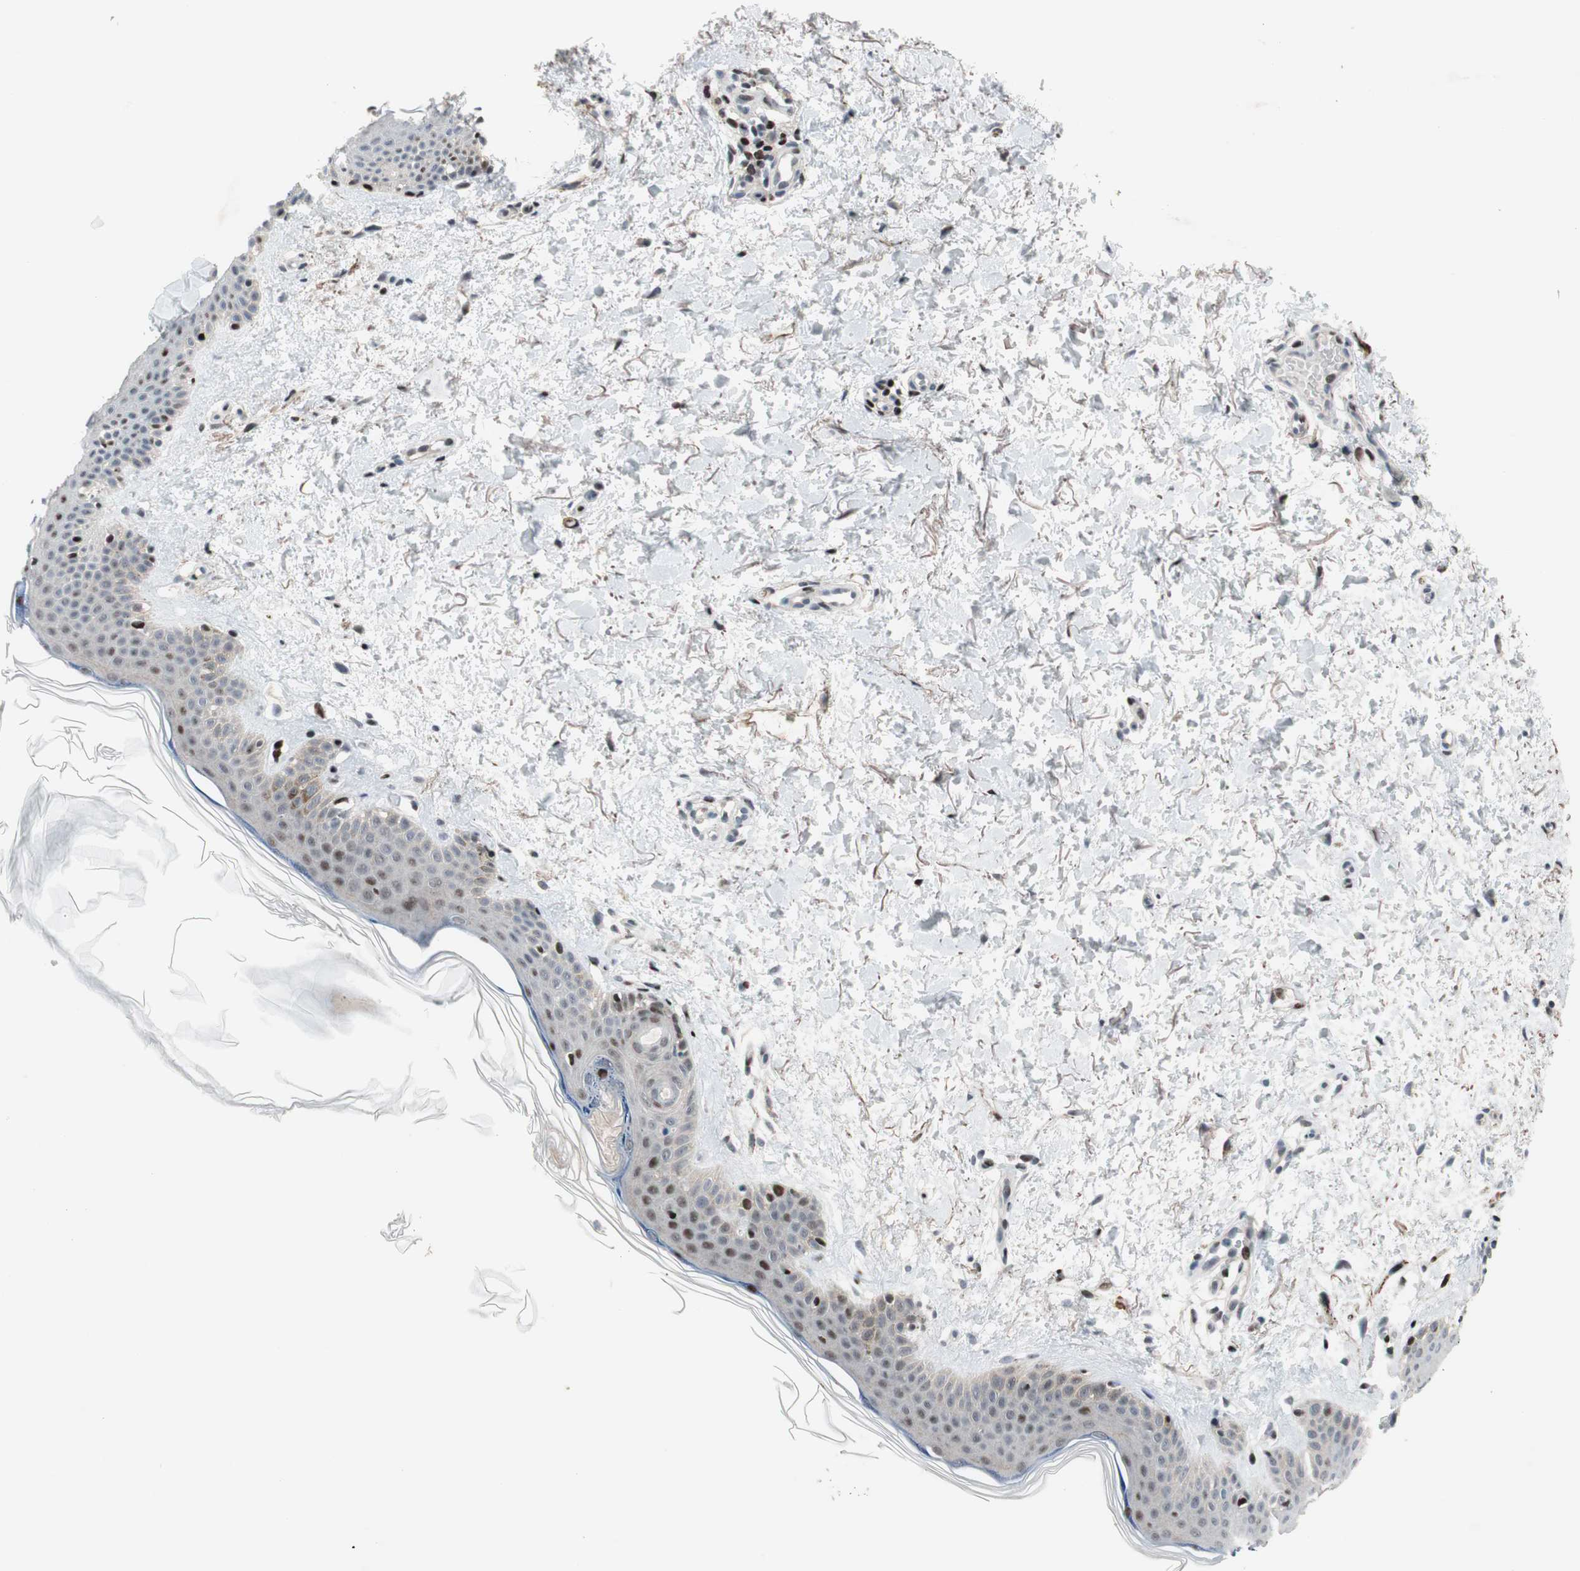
{"staining": {"intensity": "moderate", "quantity": ">75%", "location": "nuclear"}, "tissue": "skin", "cell_type": "Fibroblasts", "image_type": "normal", "snomed": [{"axis": "morphology", "description": "Normal tissue, NOS"}, {"axis": "topography", "description": "Skin"}], "caption": "Immunohistochemical staining of normal skin displays medium levels of moderate nuclear staining in about >75% of fibroblasts. (IHC, brightfield microscopy, high magnification).", "gene": "FBXO44", "patient": {"sex": "female", "age": 56}}